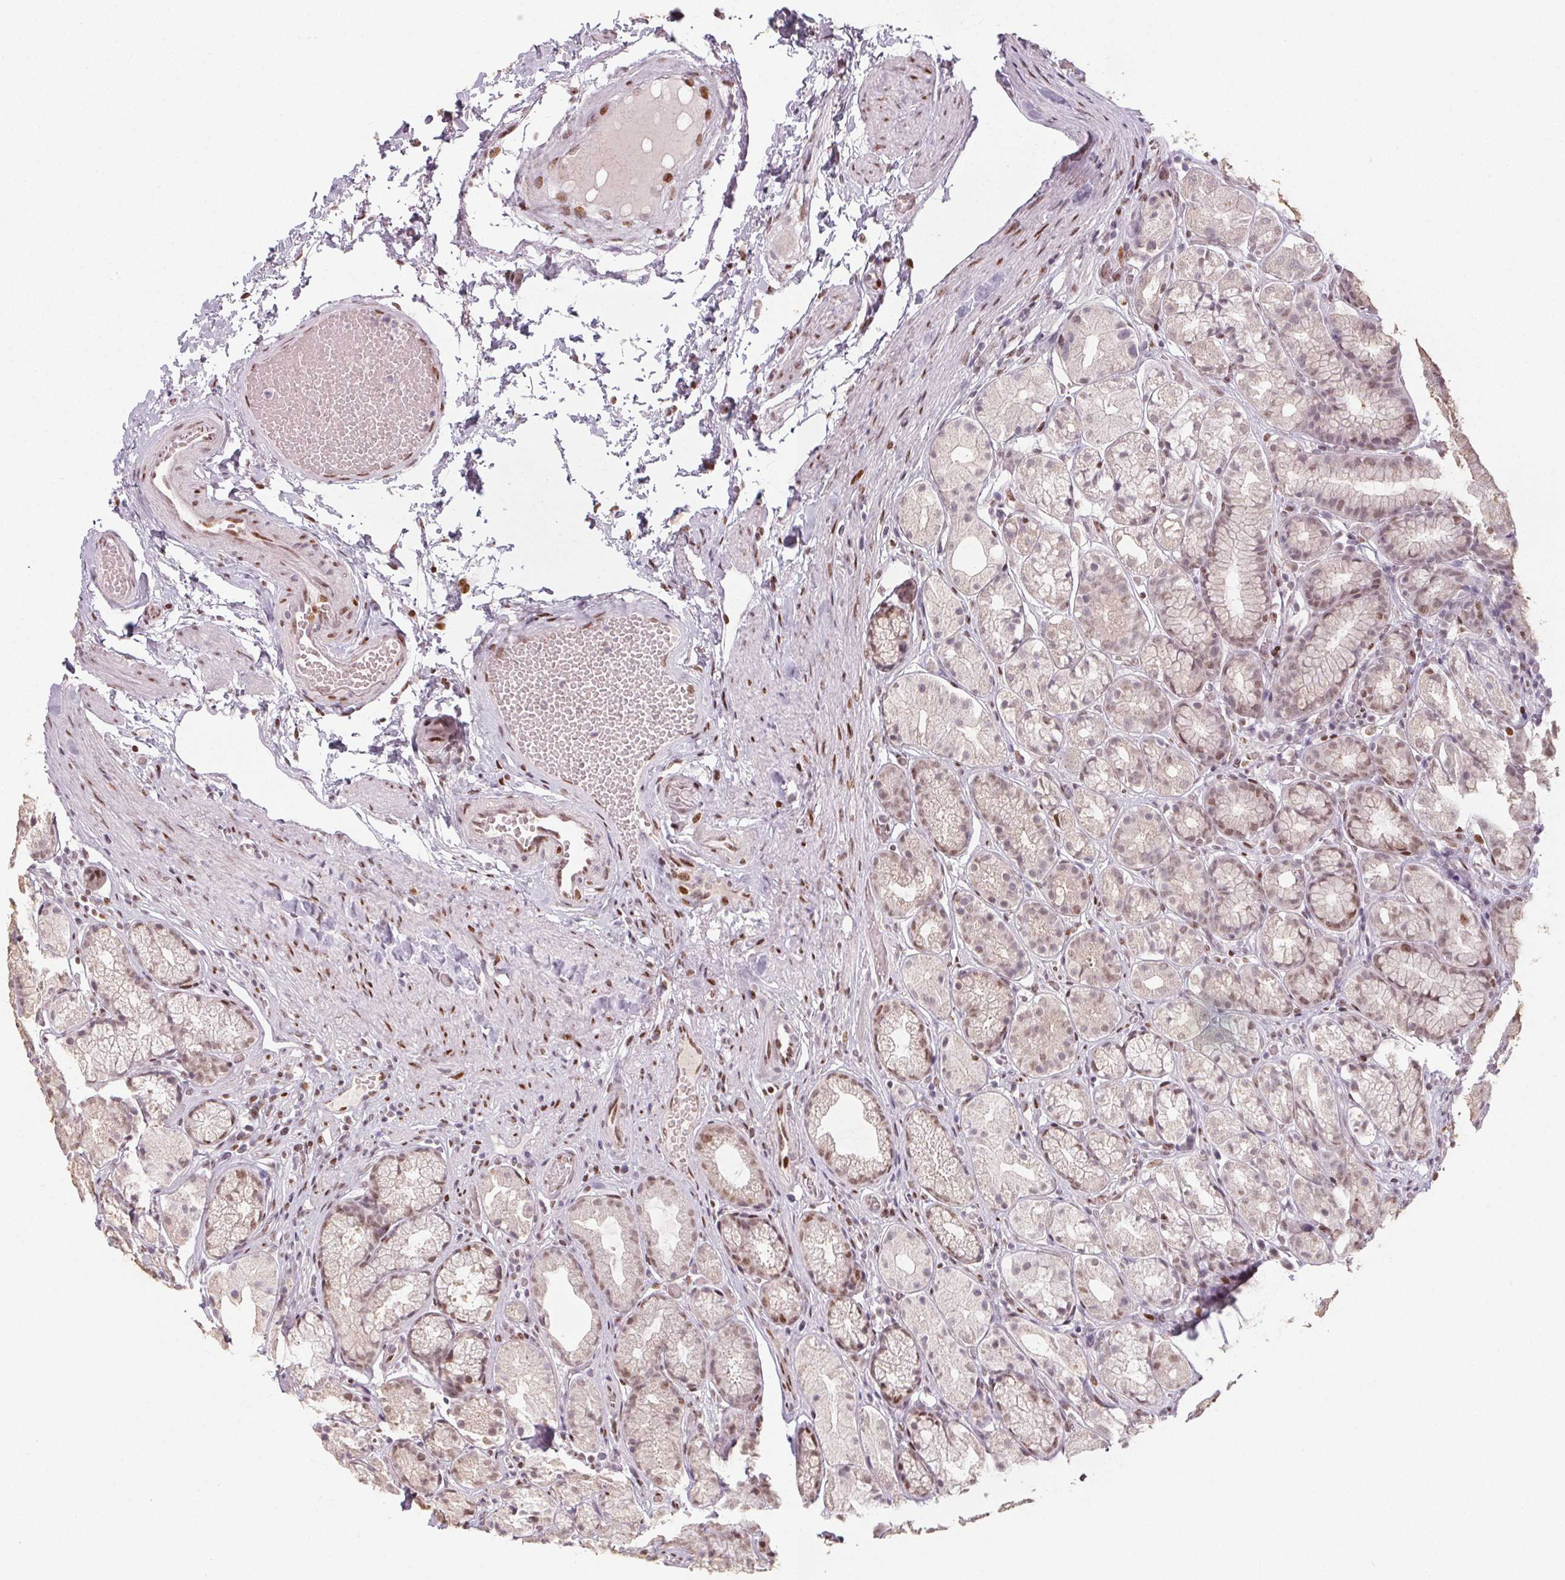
{"staining": {"intensity": "moderate", "quantity": "25%-75%", "location": "nuclear"}, "tissue": "stomach", "cell_type": "Glandular cells", "image_type": "normal", "snomed": [{"axis": "morphology", "description": "Normal tissue, NOS"}, {"axis": "topography", "description": "Stomach"}], "caption": "Protein staining shows moderate nuclear expression in approximately 25%-75% of glandular cells in benign stomach.", "gene": "KMT2A", "patient": {"sex": "male", "age": 70}}